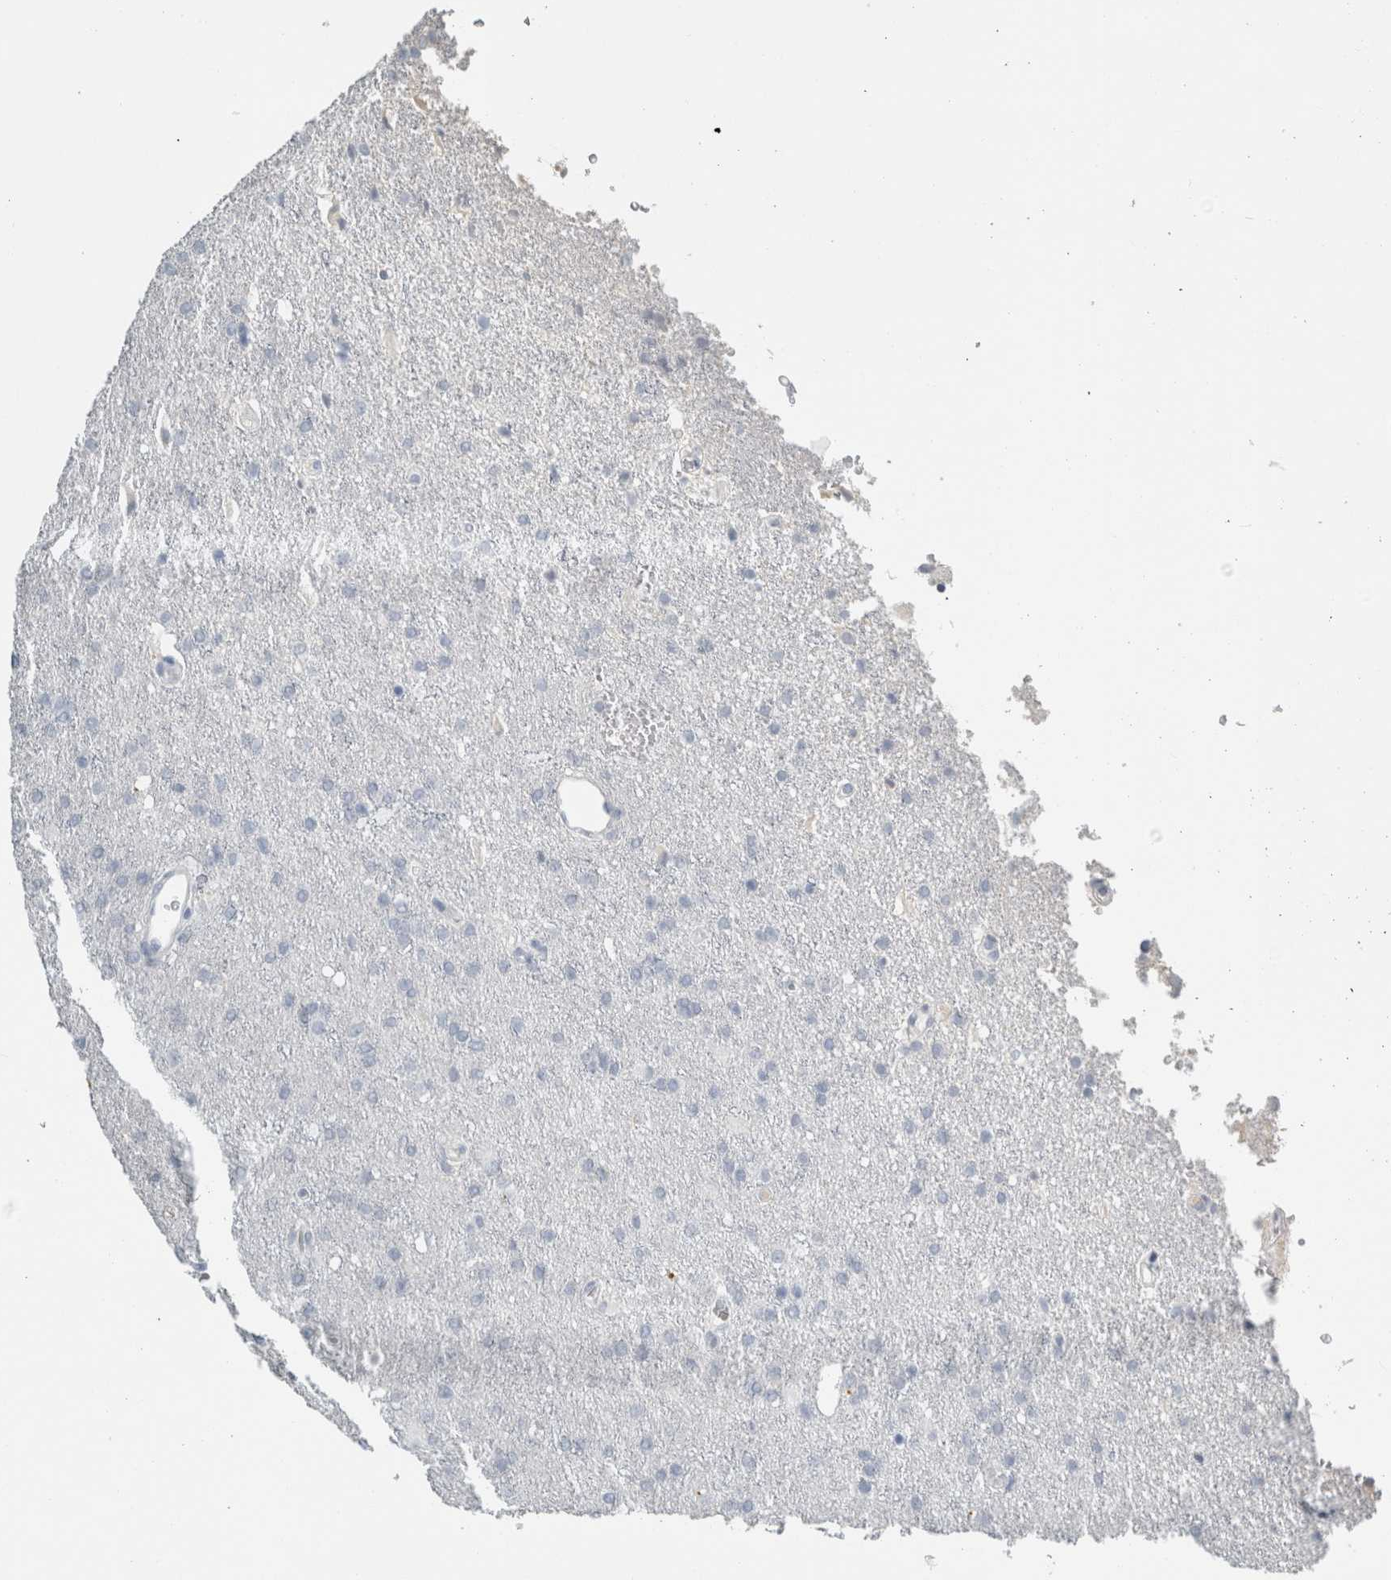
{"staining": {"intensity": "negative", "quantity": "none", "location": "none"}, "tissue": "glioma", "cell_type": "Tumor cells", "image_type": "cancer", "snomed": [{"axis": "morphology", "description": "Glioma, malignant, High grade"}, {"axis": "topography", "description": "Brain"}], "caption": "The micrograph demonstrates no significant positivity in tumor cells of malignant high-grade glioma. Brightfield microscopy of immunohistochemistry (IHC) stained with DAB (3,3'-diaminobenzidine) (brown) and hematoxylin (blue), captured at high magnification.", "gene": "TSPAN8", "patient": {"sex": "female", "age": 58}}